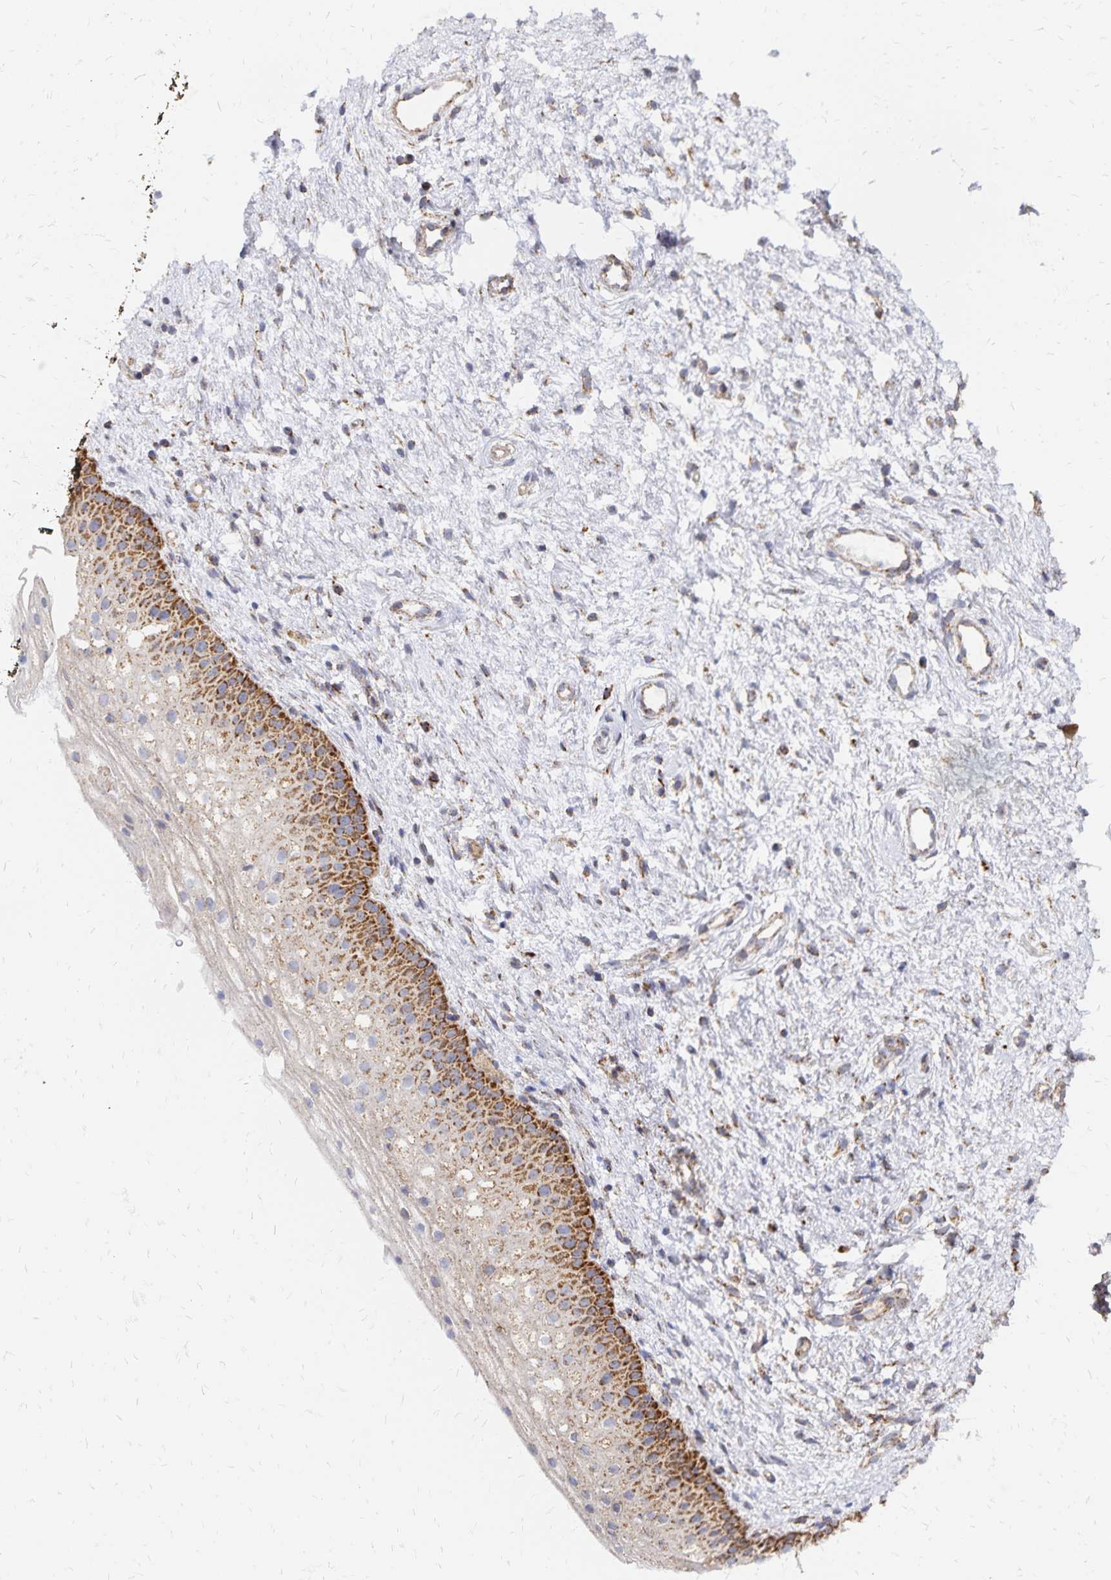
{"staining": {"intensity": "strong", "quantity": ">75%", "location": "cytoplasmic/membranous"}, "tissue": "vagina", "cell_type": "Squamous epithelial cells", "image_type": "normal", "snomed": [{"axis": "morphology", "description": "Normal tissue, NOS"}, {"axis": "topography", "description": "Vagina"}], "caption": "Immunohistochemistry histopathology image of unremarkable human vagina stained for a protein (brown), which reveals high levels of strong cytoplasmic/membranous positivity in about >75% of squamous epithelial cells.", "gene": "STOML2", "patient": {"sex": "female", "age": 65}}